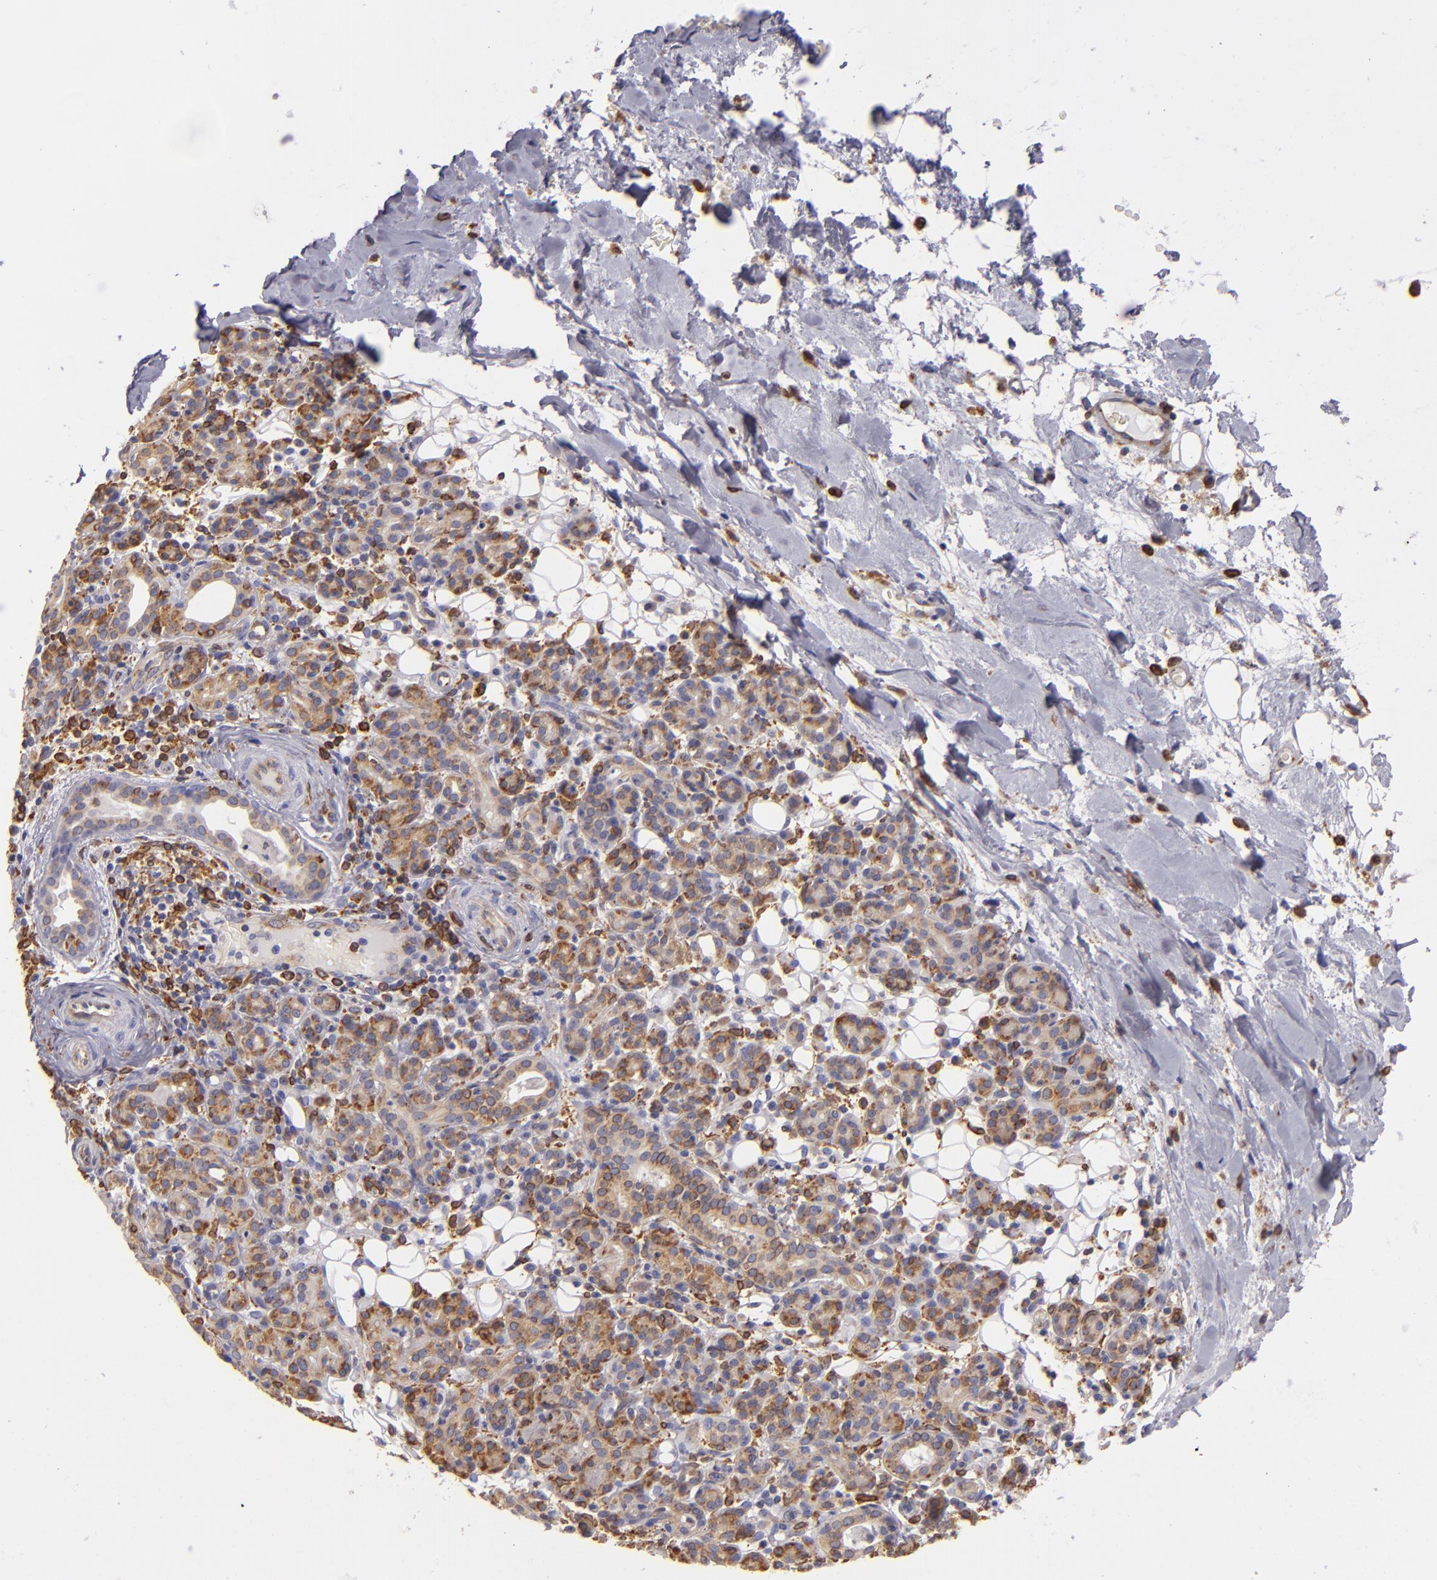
{"staining": {"intensity": "moderate", "quantity": "<25%", "location": "cytoplasmic/membranous"}, "tissue": "skin cancer", "cell_type": "Tumor cells", "image_type": "cancer", "snomed": [{"axis": "morphology", "description": "Squamous cell carcinoma, NOS"}, {"axis": "topography", "description": "Skin"}], "caption": "Brown immunohistochemical staining in skin squamous cell carcinoma reveals moderate cytoplasmic/membranous expression in approximately <25% of tumor cells. (Brightfield microscopy of DAB IHC at high magnification).", "gene": "CD74", "patient": {"sex": "male", "age": 84}}